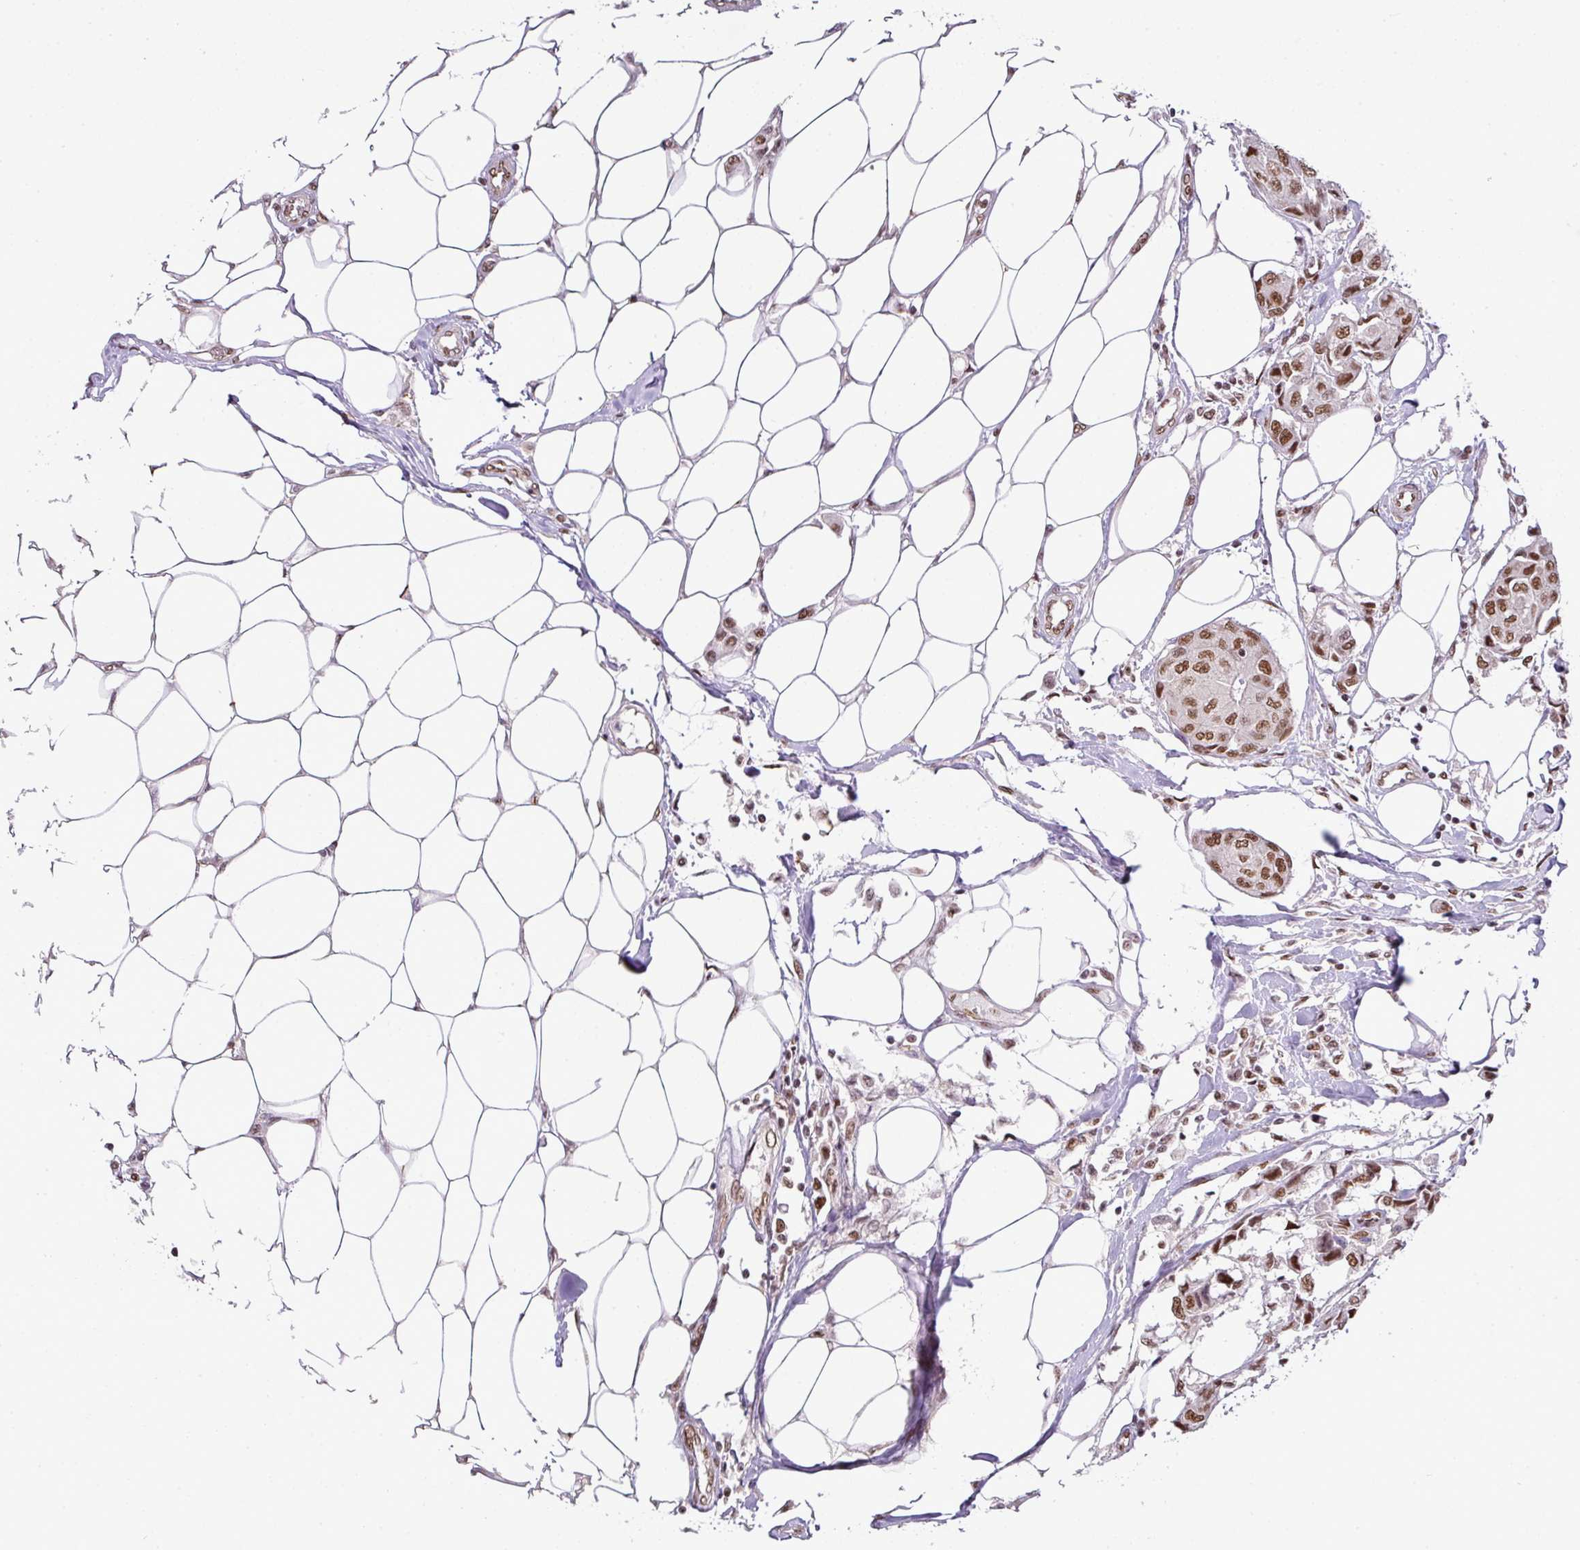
{"staining": {"intensity": "moderate", "quantity": ">75%", "location": "nuclear"}, "tissue": "breast cancer", "cell_type": "Tumor cells", "image_type": "cancer", "snomed": [{"axis": "morphology", "description": "Duct carcinoma"}, {"axis": "topography", "description": "Breast"}, {"axis": "topography", "description": "Lymph node"}], "caption": "Human intraductal carcinoma (breast) stained with a protein marker displays moderate staining in tumor cells.", "gene": "PGAP4", "patient": {"sex": "female", "age": 80}}